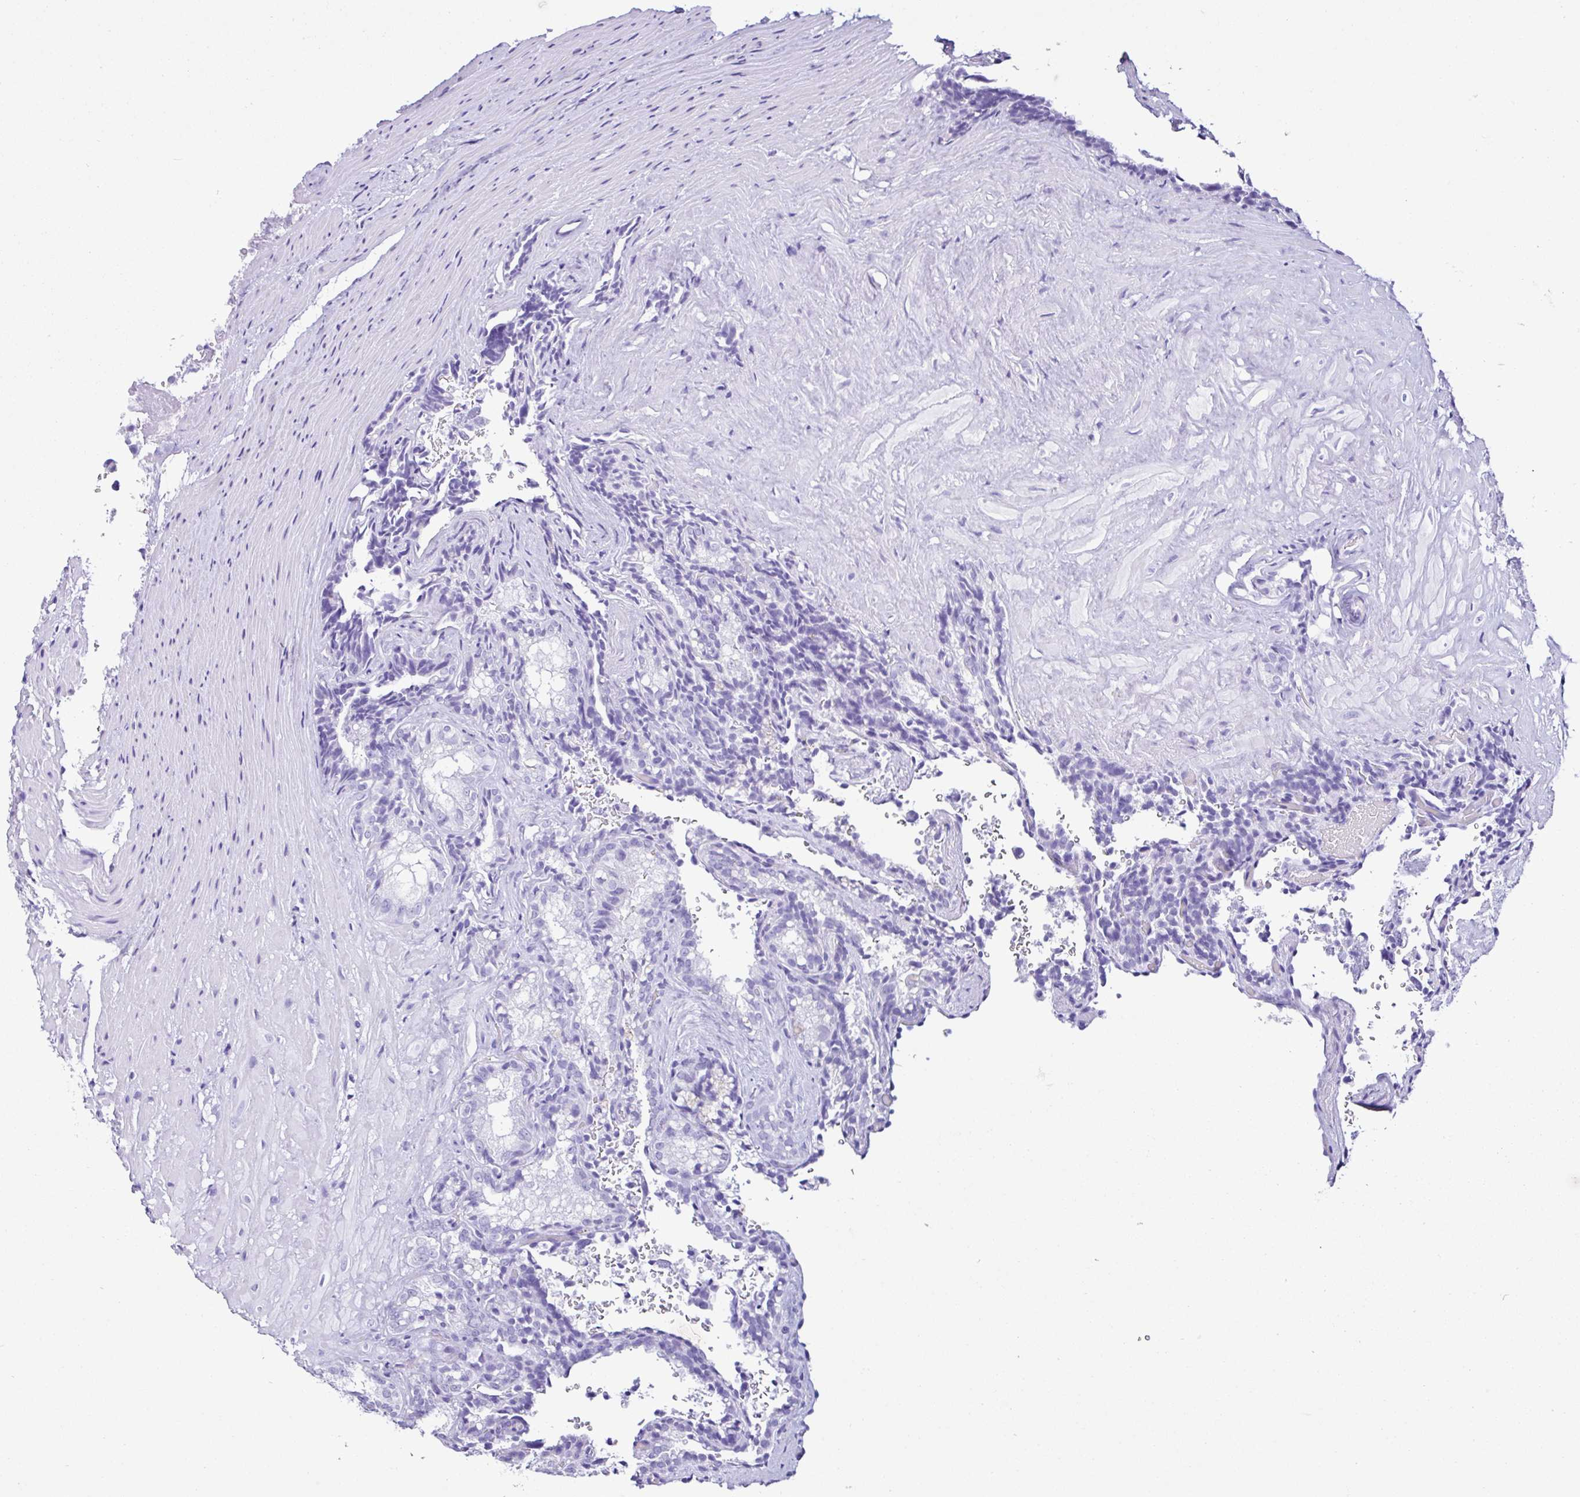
{"staining": {"intensity": "negative", "quantity": "none", "location": "none"}, "tissue": "seminal vesicle", "cell_type": "Glandular cells", "image_type": "normal", "snomed": [{"axis": "morphology", "description": "Normal tissue, NOS"}, {"axis": "topography", "description": "Seminal veicle"}], "caption": "IHC image of benign seminal vesicle stained for a protein (brown), which displays no positivity in glandular cells.", "gene": "PIGF", "patient": {"sex": "male", "age": 47}}